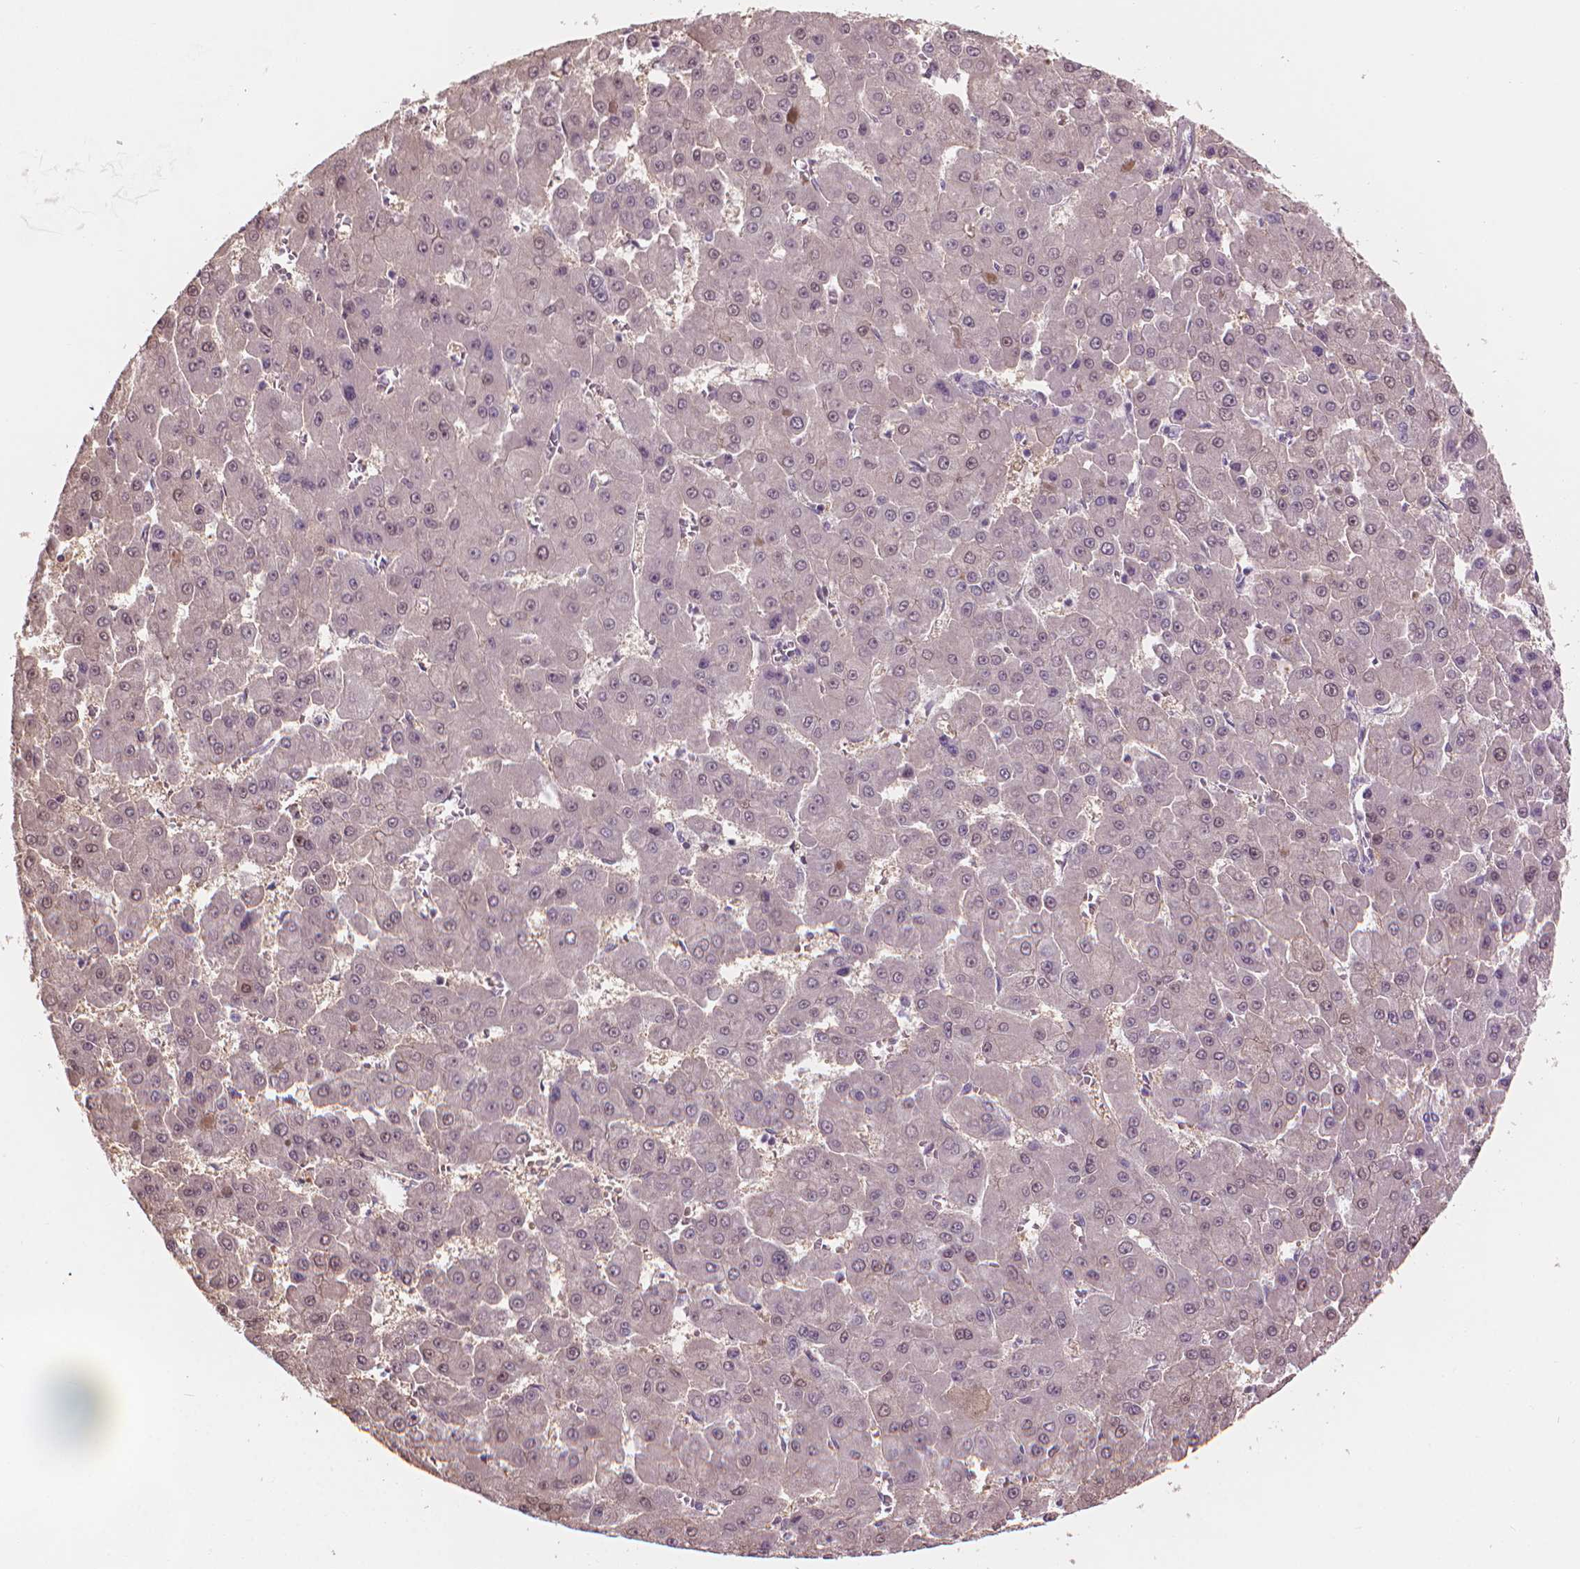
{"staining": {"intensity": "negative", "quantity": "none", "location": "none"}, "tissue": "liver cancer", "cell_type": "Tumor cells", "image_type": "cancer", "snomed": [{"axis": "morphology", "description": "Carcinoma, Hepatocellular, NOS"}, {"axis": "topography", "description": "Liver"}], "caption": "High power microscopy photomicrograph of an immunohistochemistry (IHC) photomicrograph of liver hepatocellular carcinoma, revealing no significant positivity in tumor cells. (DAB IHC, high magnification).", "gene": "IFFO1", "patient": {"sex": "male", "age": 78}}